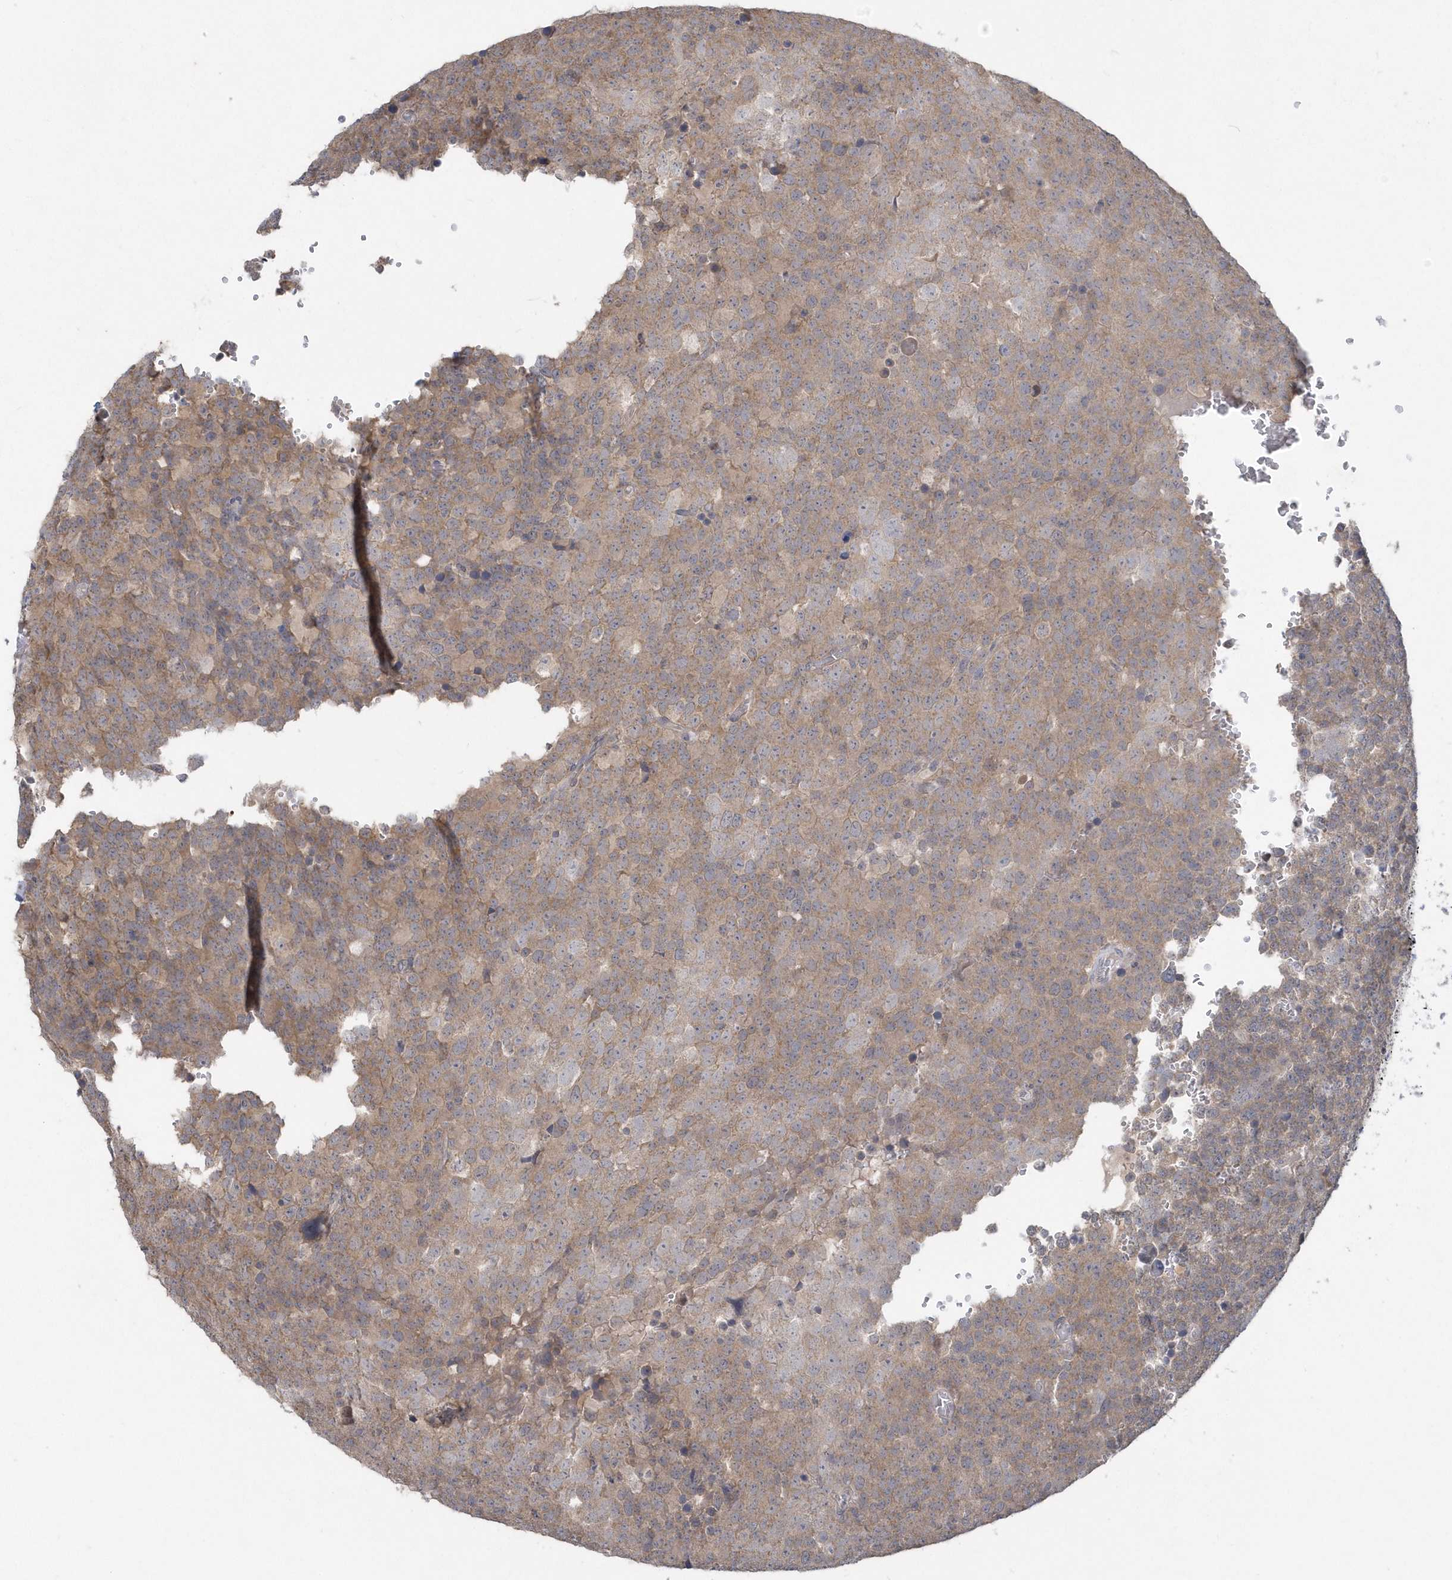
{"staining": {"intensity": "moderate", "quantity": ">75%", "location": "cytoplasmic/membranous"}, "tissue": "testis cancer", "cell_type": "Tumor cells", "image_type": "cancer", "snomed": [{"axis": "morphology", "description": "Seminoma, NOS"}, {"axis": "topography", "description": "Testis"}], "caption": "Human testis seminoma stained for a protein (brown) shows moderate cytoplasmic/membranous positive staining in approximately >75% of tumor cells.", "gene": "AKR7A2", "patient": {"sex": "male", "age": 71}}